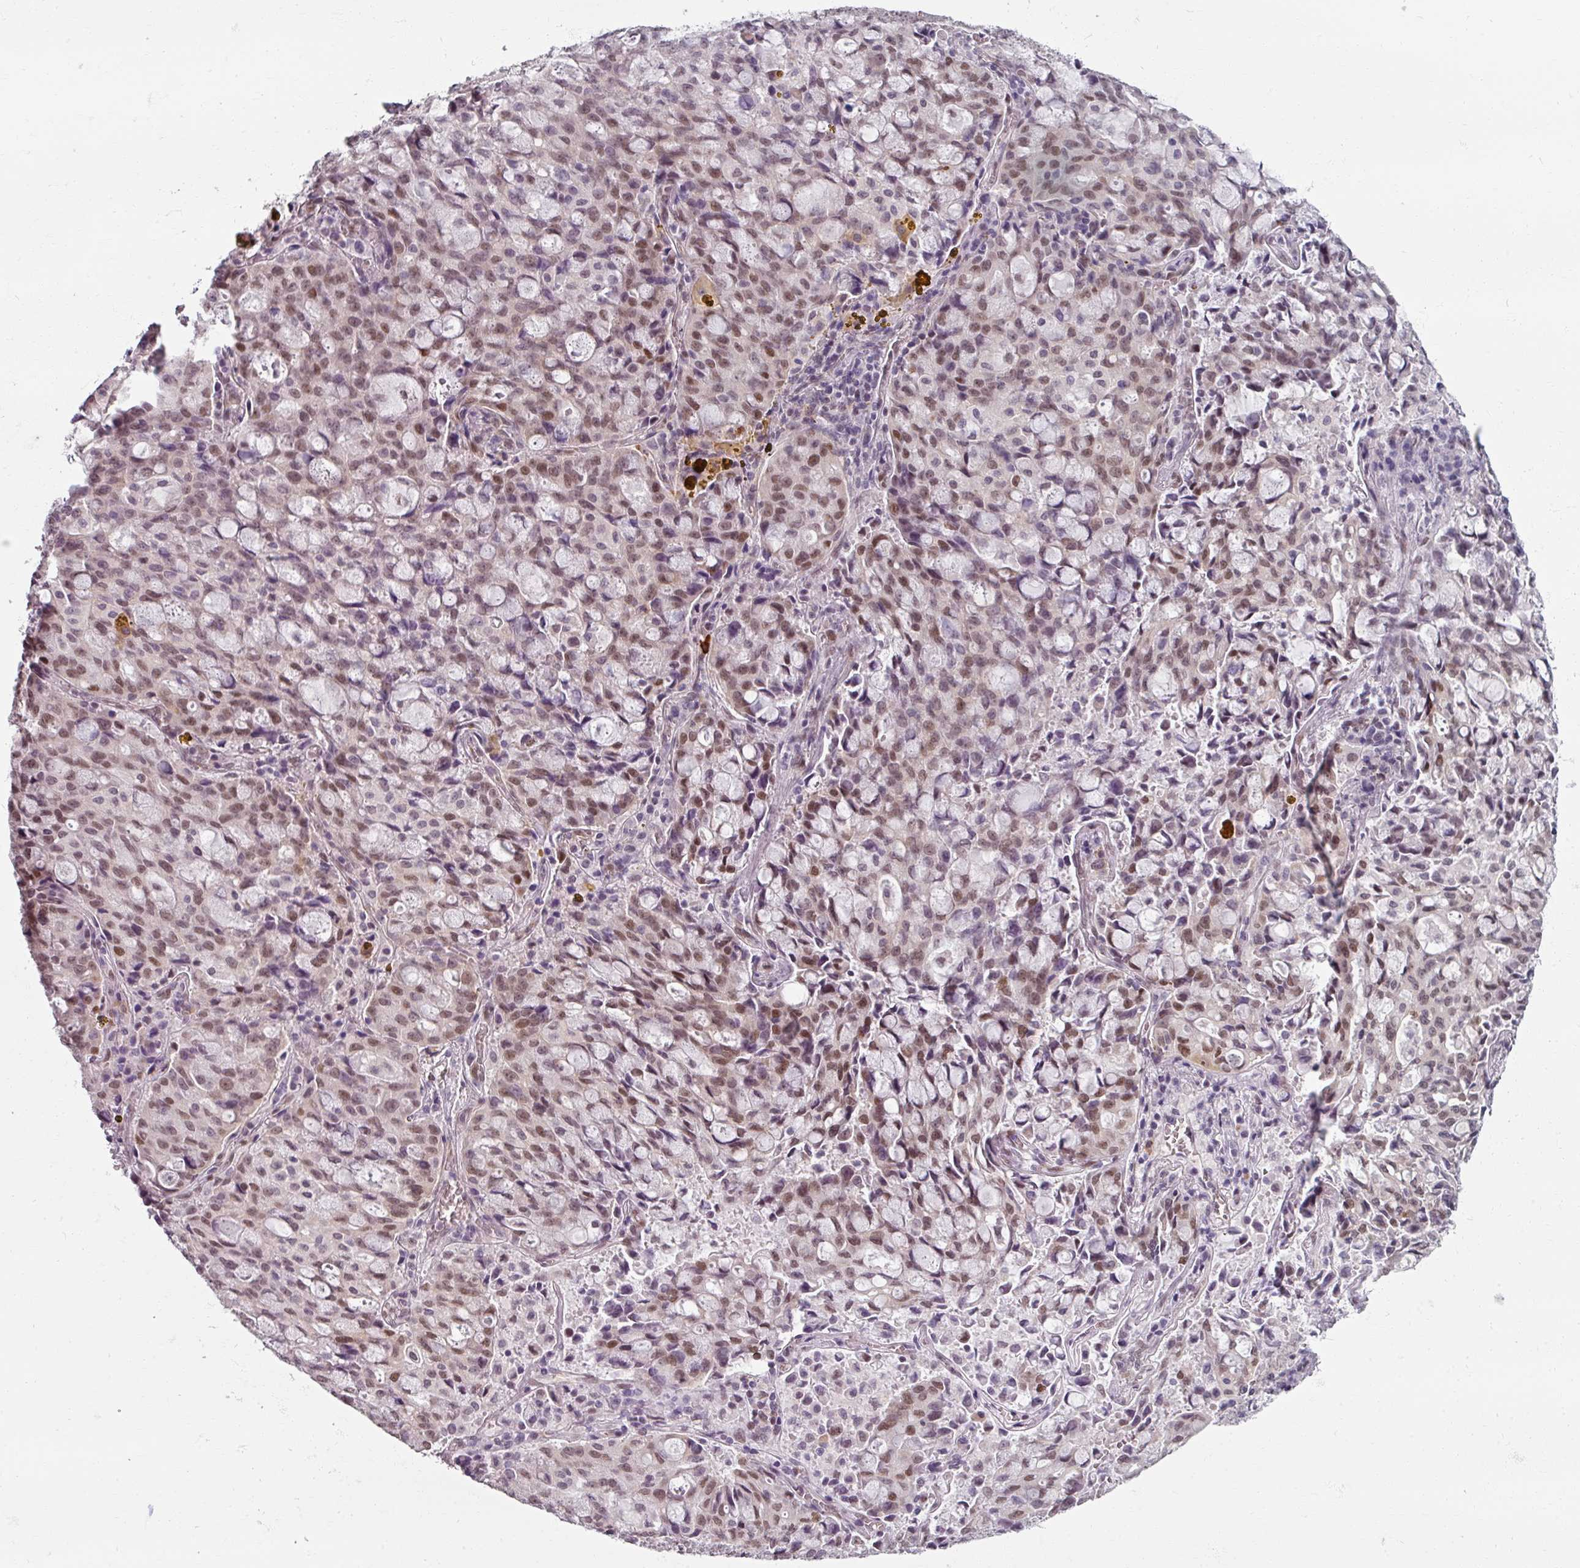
{"staining": {"intensity": "moderate", "quantity": "25%-75%", "location": "nuclear"}, "tissue": "lung cancer", "cell_type": "Tumor cells", "image_type": "cancer", "snomed": [{"axis": "morphology", "description": "Adenocarcinoma, NOS"}, {"axis": "topography", "description": "Lung"}], "caption": "High-magnification brightfield microscopy of adenocarcinoma (lung) stained with DAB (brown) and counterstained with hematoxylin (blue). tumor cells exhibit moderate nuclear positivity is appreciated in approximately25%-75% of cells.", "gene": "RIPOR3", "patient": {"sex": "female", "age": 44}}